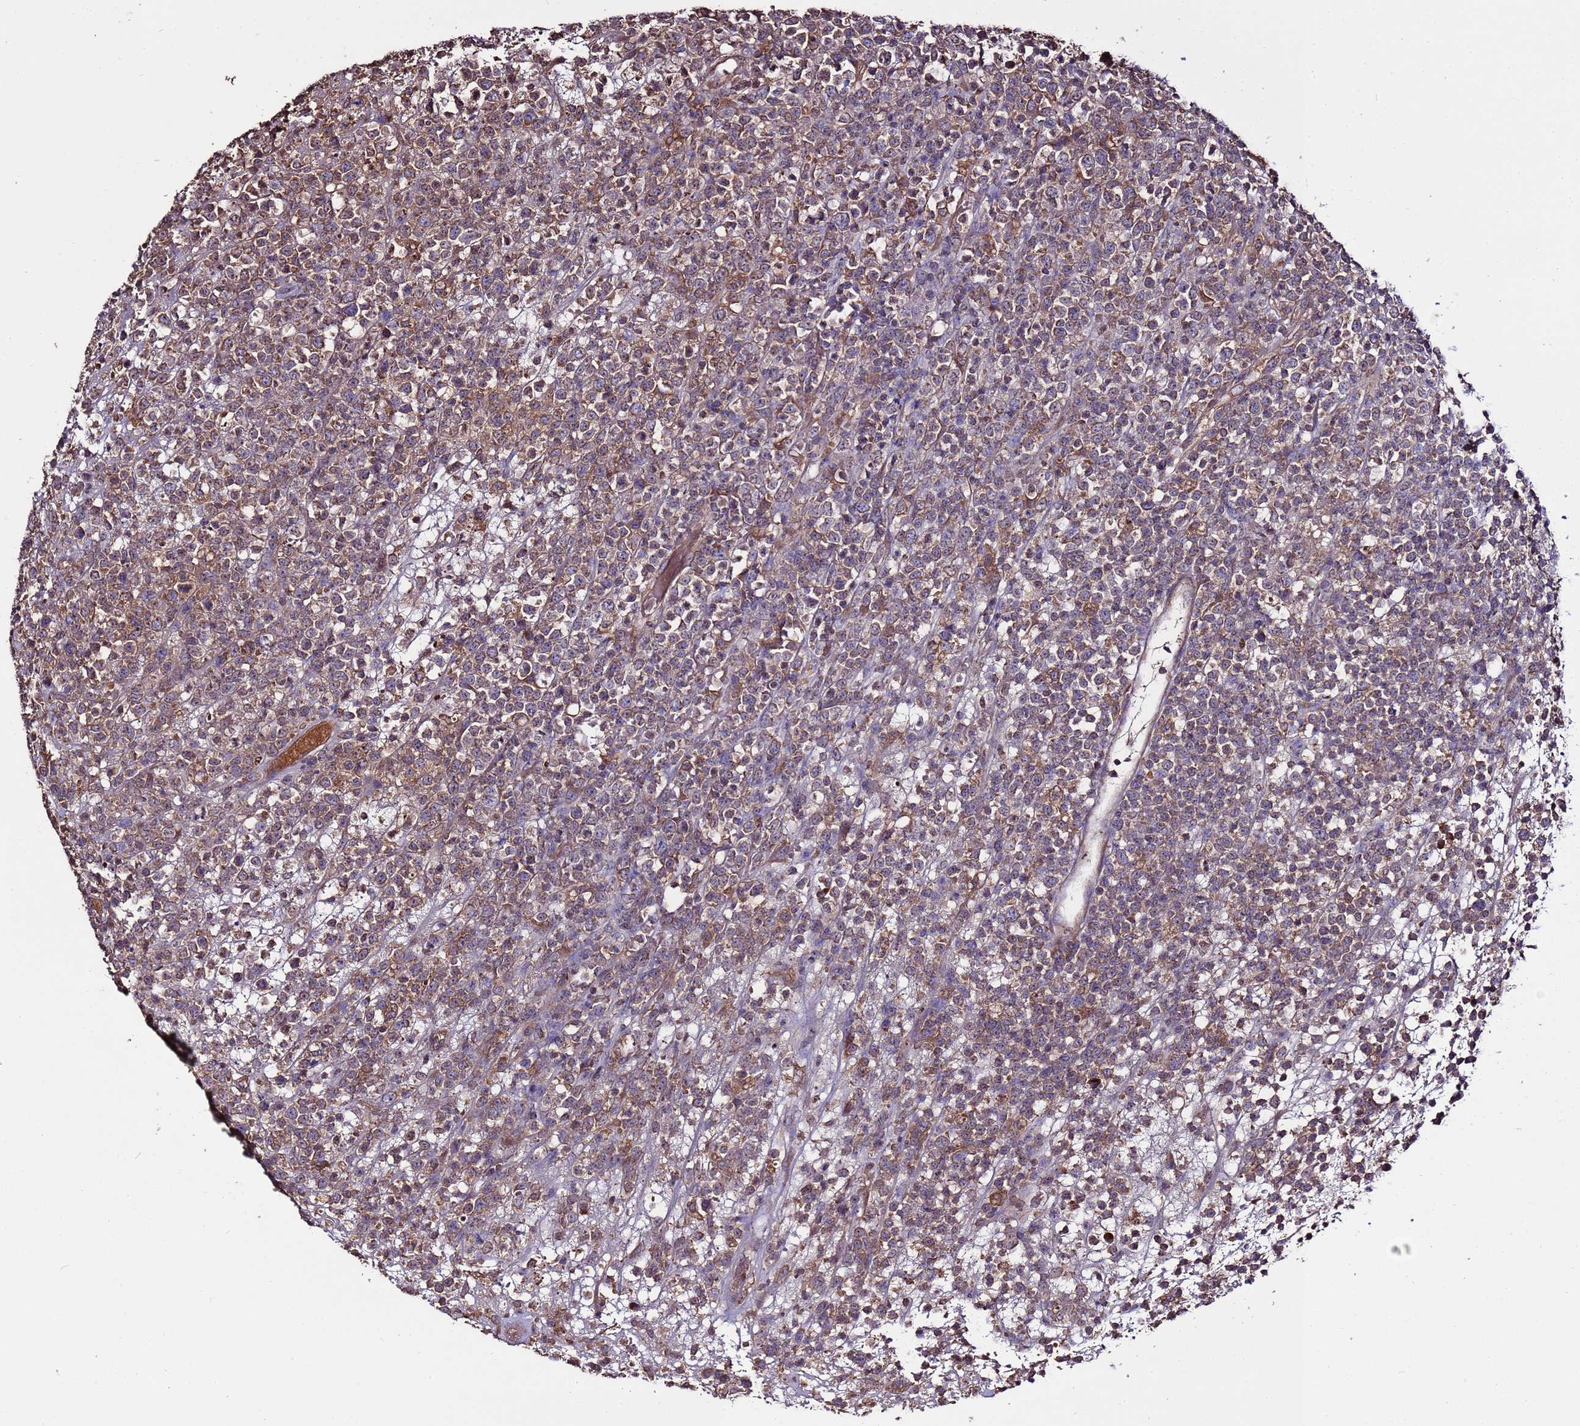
{"staining": {"intensity": "moderate", "quantity": "25%-75%", "location": "cytoplasmic/membranous"}, "tissue": "lymphoma", "cell_type": "Tumor cells", "image_type": "cancer", "snomed": [{"axis": "morphology", "description": "Malignant lymphoma, non-Hodgkin's type, High grade"}, {"axis": "topography", "description": "Colon"}], "caption": "This histopathology image demonstrates high-grade malignant lymphoma, non-Hodgkin's type stained with immunohistochemistry to label a protein in brown. The cytoplasmic/membranous of tumor cells show moderate positivity for the protein. Nuclei are counter-stained blue.", "gene": "RPS15A", "patient": {"sex": "female", "age": 53}}